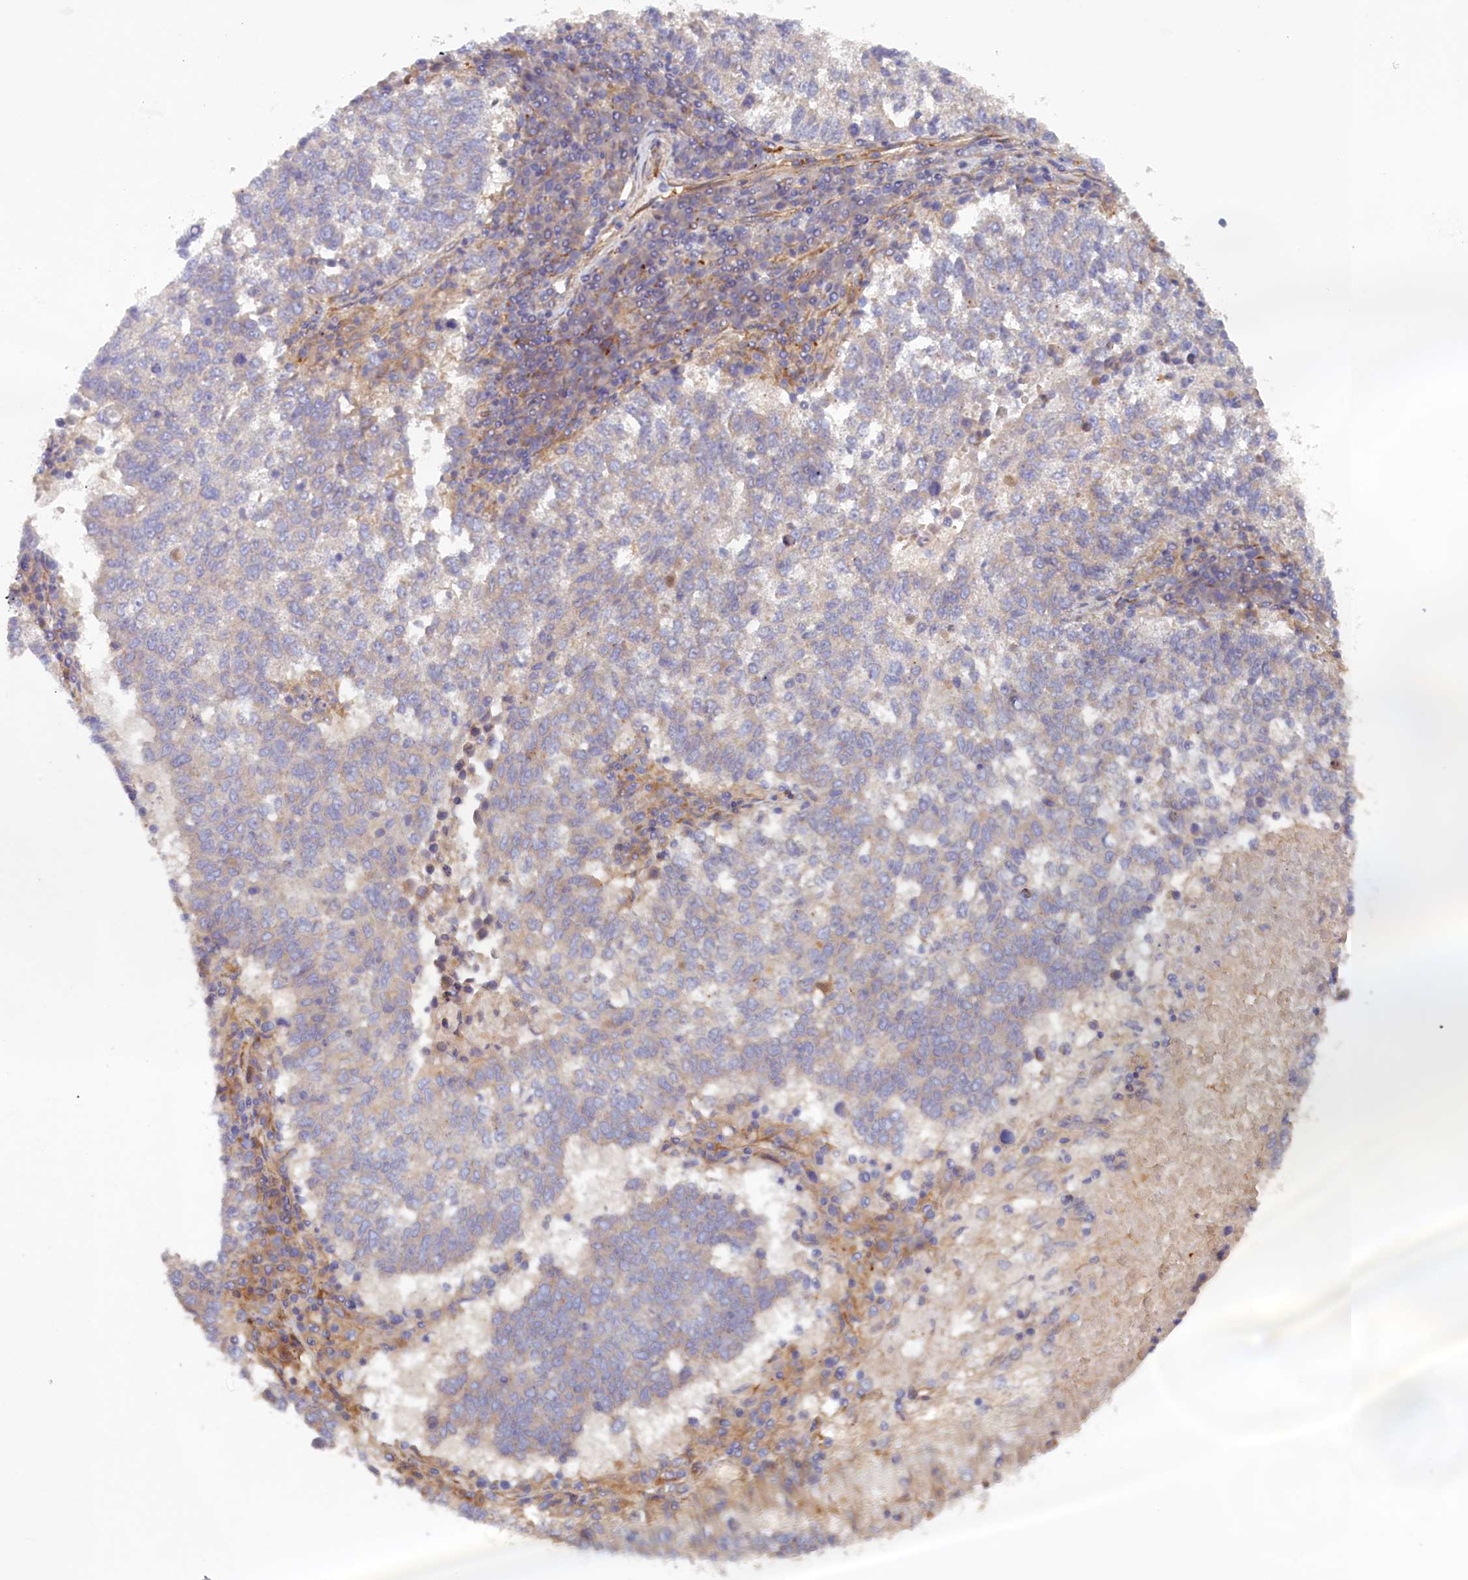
{"staining": {"intensity": "negative", "quantity": "none", "location": "none"}, "tissue": "lung cancer", "cell_type": "Tumor cells", "image_type": "cancer", "snomed": [{"axis": "morphology", "description": "Squamous cell carcinoma, NOS"}, {"axis": "topography", "description": "Lung"}], "caption": "This is an IHC photomicrograph of lung cancer. There is no positivity in tumor cells.", "gene": "TMEM196", "patient": {"sex": "male", "age": 73}}